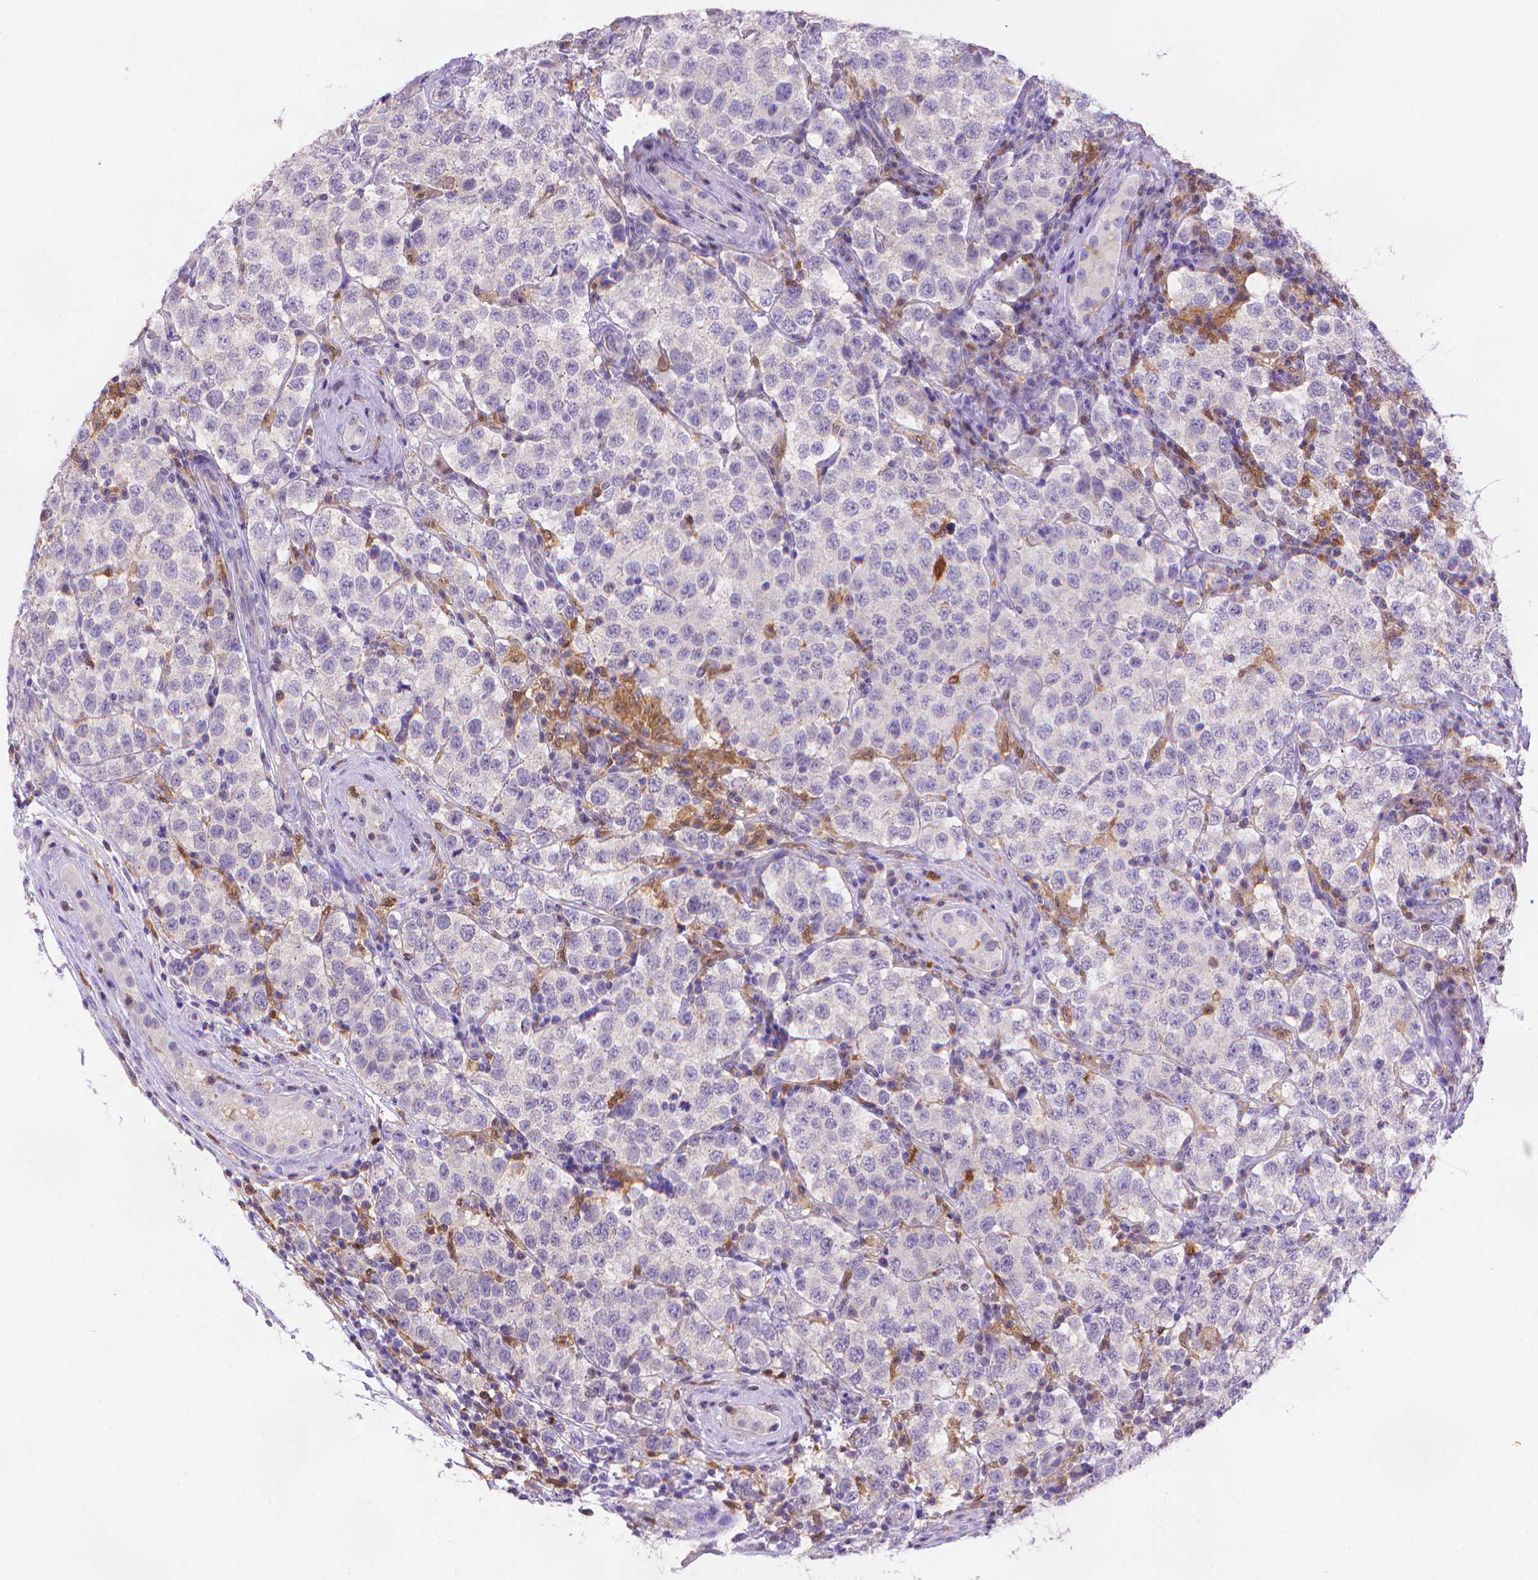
{"staining": {"intensity": "negative", "quantity": "none", "location": "none"}, "tissue": "testis cancer", "cell_type": "Tumor cells", "image_type": "cancer", "snomed": [{"axis": "morphology", "description": "Seminoma, NOS"}, {"axis": "topography", "description": "Testis"}], "caption": "Tumor cells show no significant expression in seminoma (testis).", "gene": "FGD2", "patient": {"sex": "male", "age": 34}}